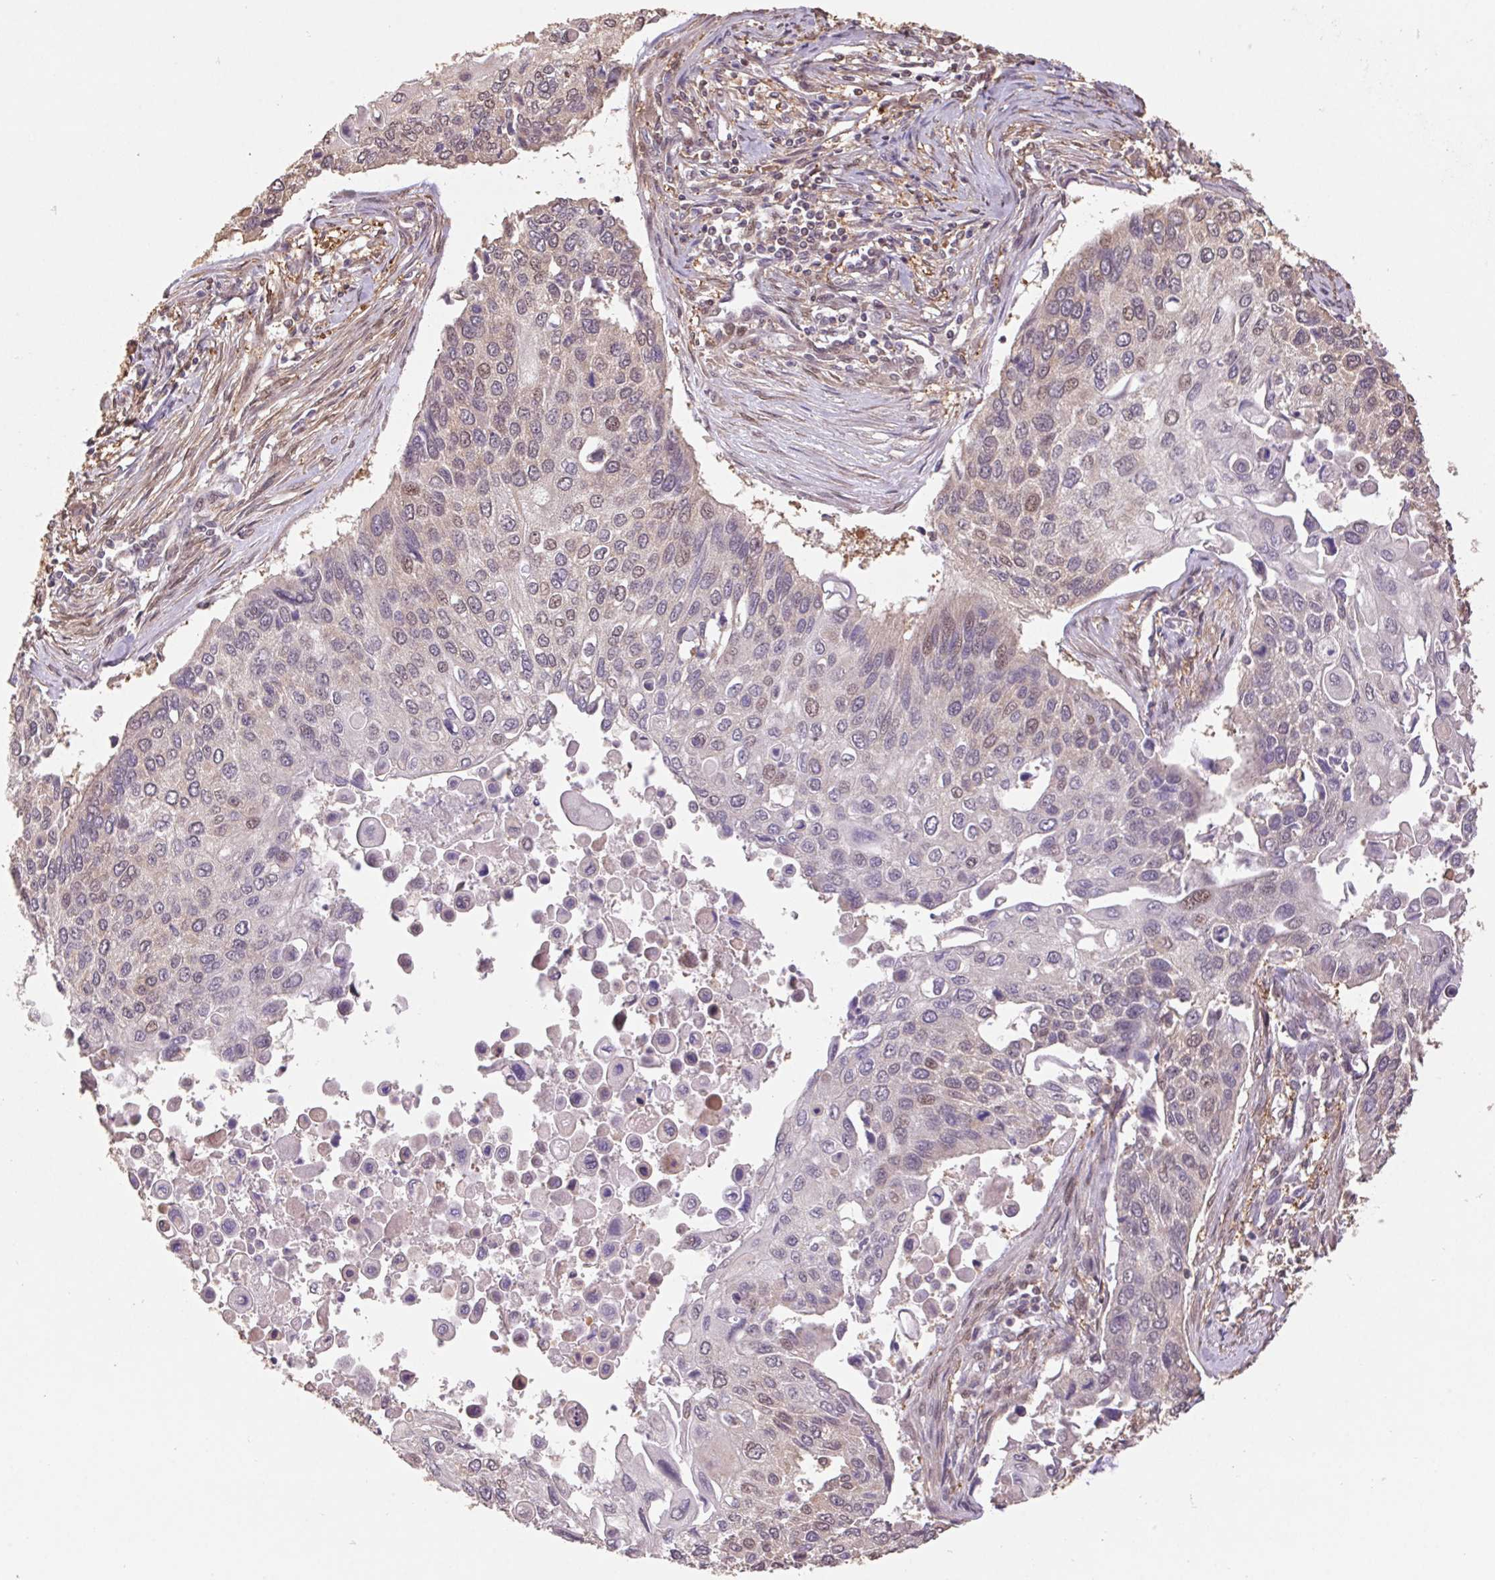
{"staining": {"intensity": "weak", "quantity": "<25%", "location": "nuclear"}, "tissue": "lung cancer", "cell_type": "Tumor cells", "image_type": "cancer", "snomed": [{"axis": "morphology", "description": "Squamous cell carcinoma, NOS"}, {"axis": "morphology", "description": "Squamous cell carcinoma, metastatic, NOS"}, {"axis": "topography", "description": "Lung"}], "caption": "This is an IHC photomicrograph of human lung squamous cell carcinoma. There is no staining in tumor cells.", "gene": "CUTA", "patient": {"sex": "male", "age": 63}}